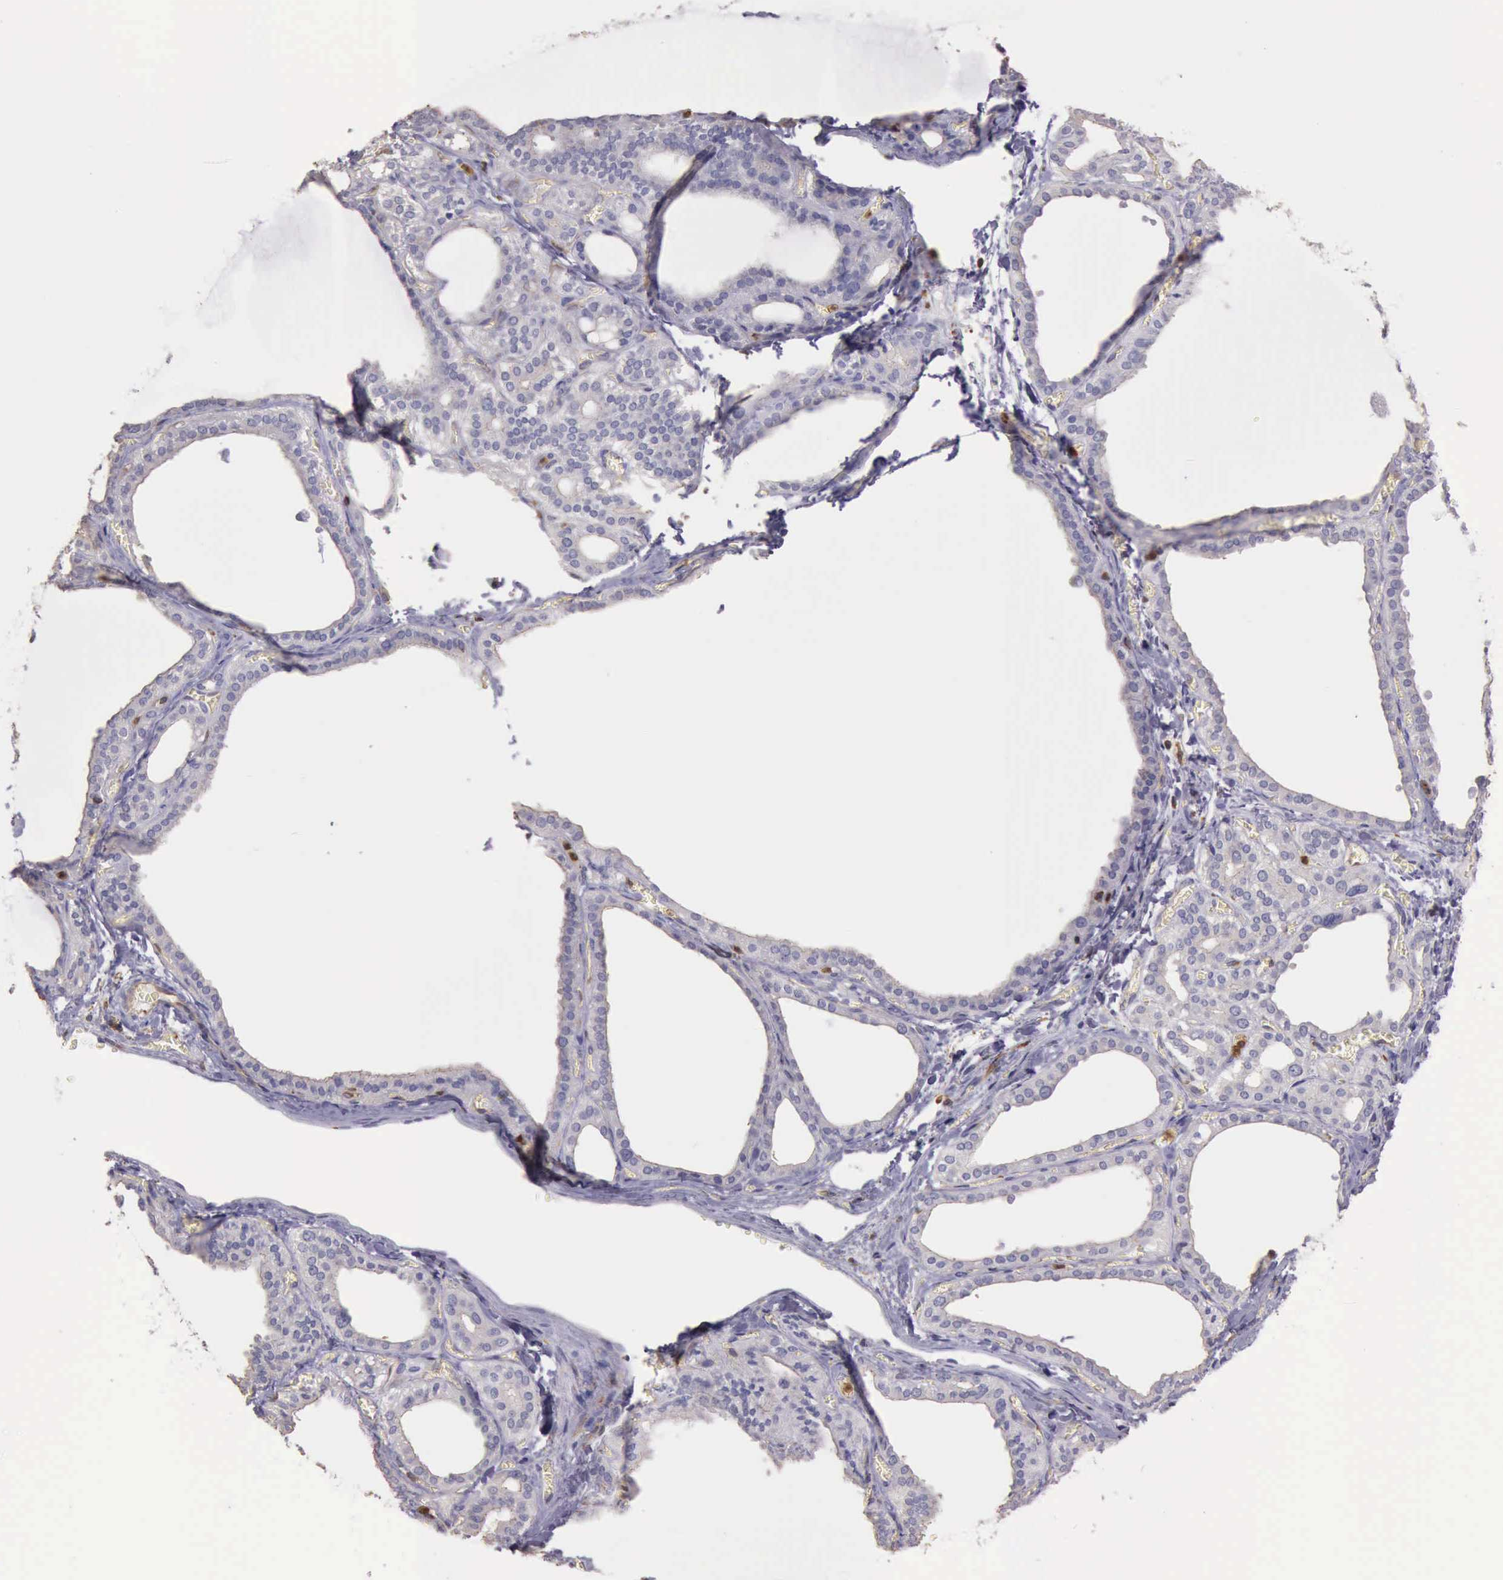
{"staining": {"intensity": "negative", "quantity": "none", "location": "none"}, "tissue": "thyroid gland", "cell_type": "Glandular cells", "image_type": "normal", "snomed": [{"axis": "morphology", "description": "Normal tissue, NOS"}, {"axis": "topography", "description": "Thyroid gland"}], "caption": "An immunohistochemistry (IHC) photomicrograph of normal thyroid gland is shown. There is no staining in glandular cells of thyroid gland.", "gene": "ARHGAP4", "patient": {"sex": "female", "age": 55}}